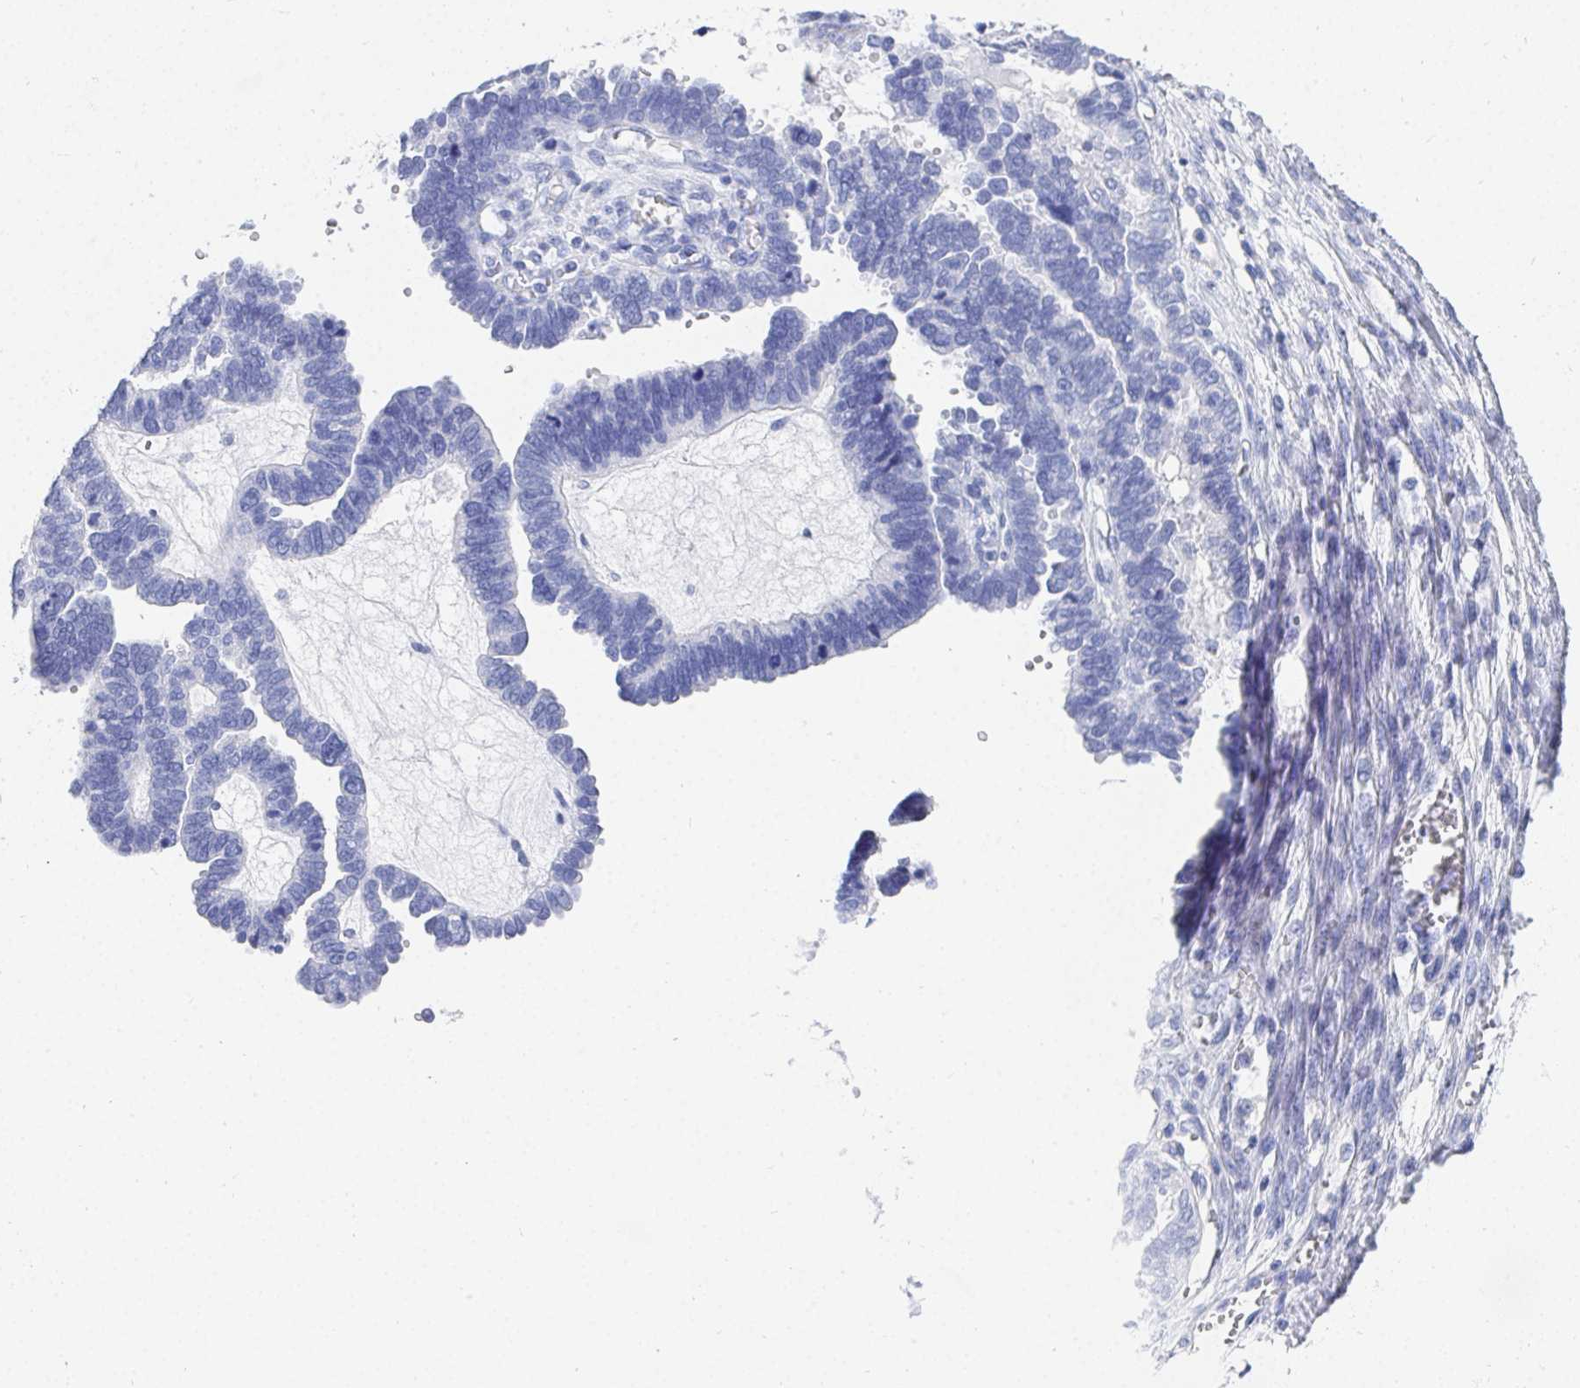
{"staining": {"intensity": "negative", "quantity": "none", "location": "none"}, "tissue": "ovarian cancer", "cell_type": "Tumor cells", "image_type": "cancer", "snomed": [{"axis": "morphology", "description": "Cystadenocarcinoma, serous, NOS"}, {"axis": "topography", "description": "Ovary"}], "caption": "Immunohistochemical staining of human ovarian cancer (serous cystadenocarcinoma) exhibits no significant staining in tumor cells.", "gene": "GRIA1", "patient": {"sex": "female", "age": 51}}